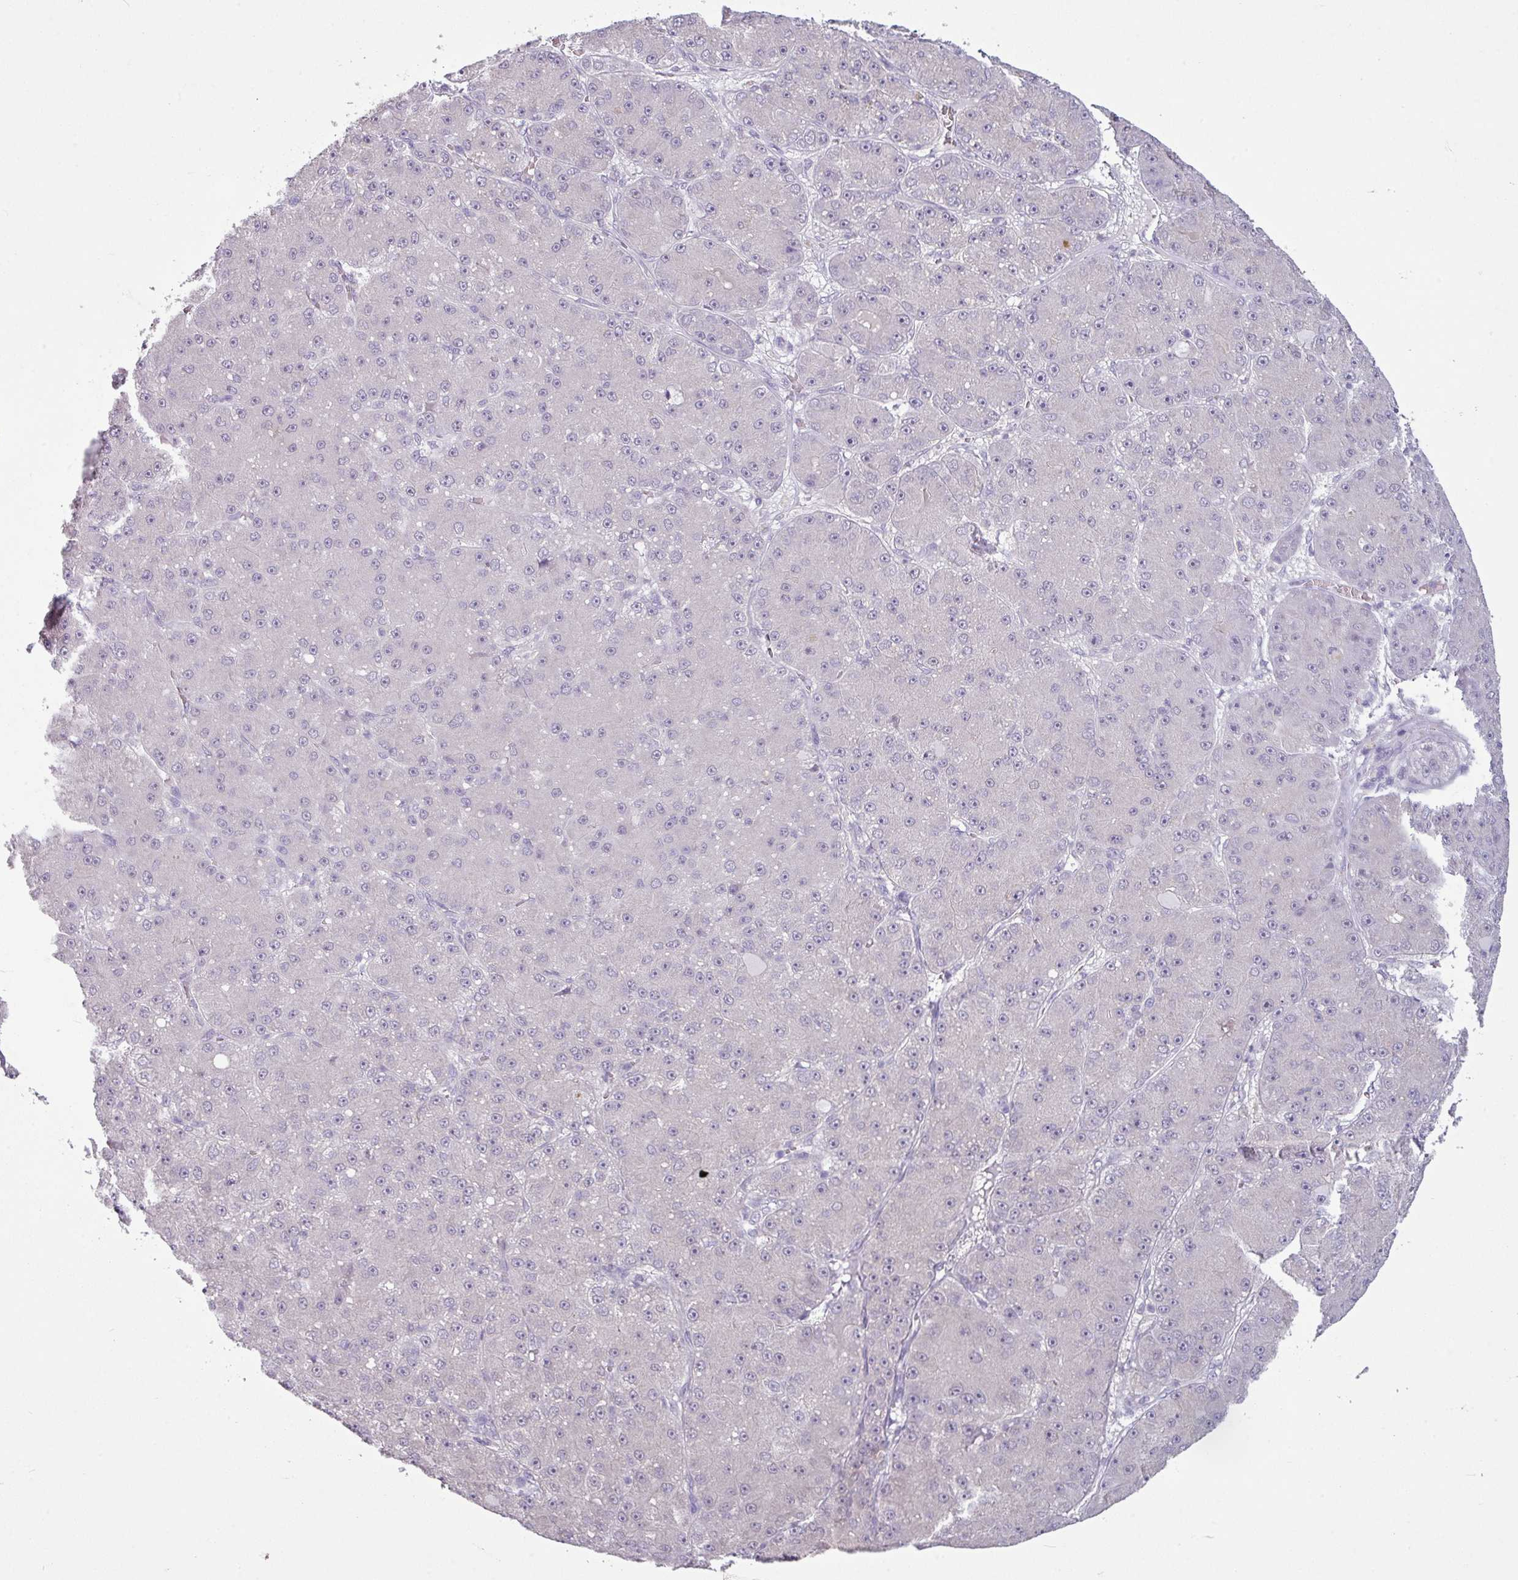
{"staining": {"intensity": "negative", "quantity": "none", "location": "none"}, "tissue": "liver cancer", "cell_type": "Tumor cells", "image_type": "cancer", "snomed": [{"axis": "morphology", "description": "Carcinoma, Hepatocellular, NOS"}, {"axis": "topography", "description": "Liver"}], "caption": "There is no significant staining in tumor cells of liver cancer (hepatocellular carcinoma). (DAB IHC with hematoxylin counter stain).", "gene": "TTLL12", "patient": {"sex": "male", "age": 67}}